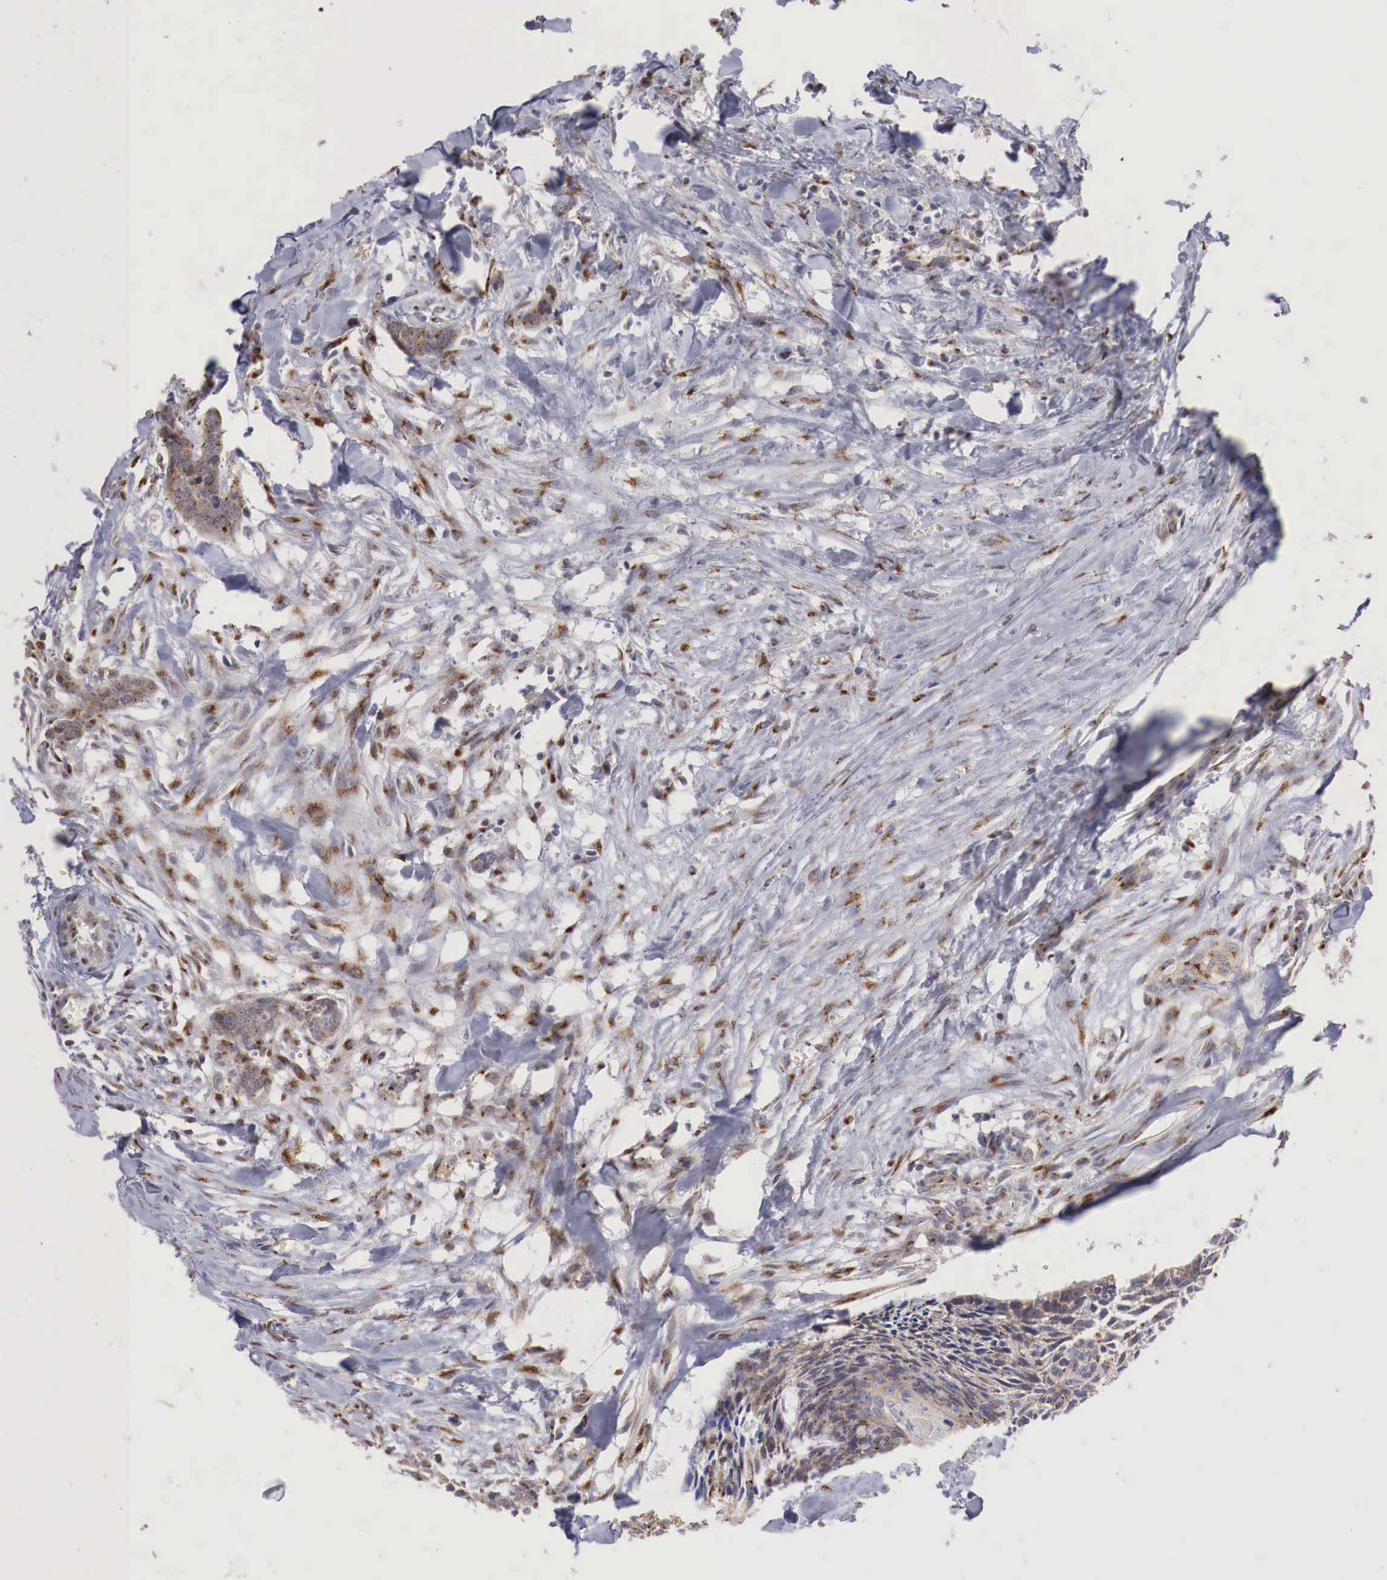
{"staining": {"intensity": "moderate", "quantity": ">75%", "location": "cytoplasmic/membranous"}, "tissue": "head and neck cancer", "cell_type": "Tumor cells", "image_type": "cancer", "snomed": [{"axis": "morphology", "description": "Squamous cell carcinoma, NOS"}, {"axis": "topography", "description": "Salivary gland"}, {"axis": "topography", "description": "Head-Neck"}], "caption": "Immunohistochemistry micrograph of neoplastic tissue: human head and neck squamous cell carcinoma stained using immunohistochemistry shows medium levels of moderate protein expression localized specifically in the cytoplasmic/membranous of tumor cells, appearing as a cytoplasmic/membranous brown color.", "gene": "SYAP1", "patient": {"sex": "male", "age": 70}}